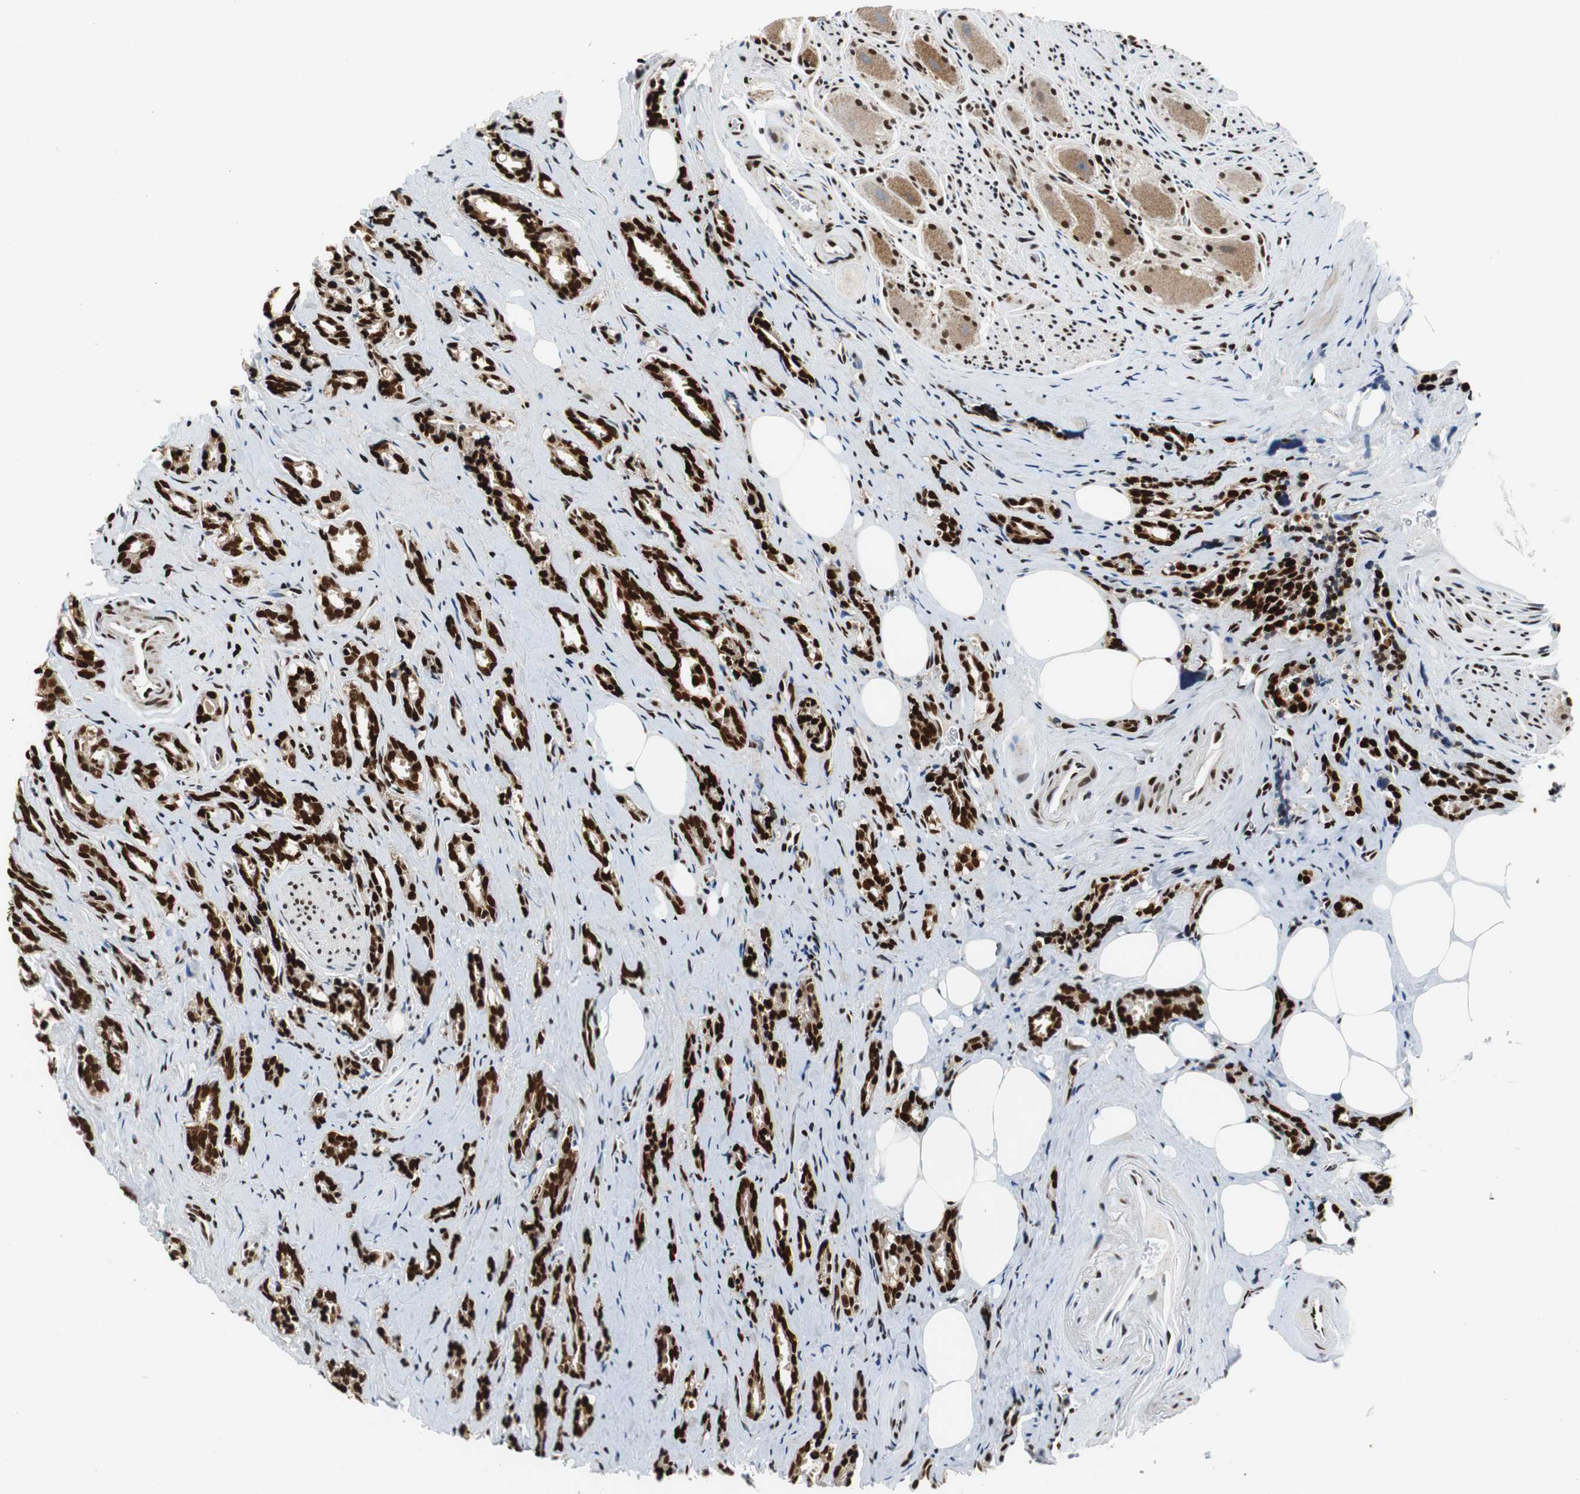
{"staining": {"intensity": "strong", "quantity": ">75%", "location": "nuclear"}, "tissue": "prostate cancer", "cell_type": "Tumor cells", "image_type": "cancer", "snomed": [{"axis": "morphology", "description": "Adenocarcinoma, High grade"}, {"axis": "topography", "description": "Prostate"}], "caption": "About >75% of tumor cells in human prostate high-grade adenocarcinoma exhibit strong nuclear protein expression as visualized by brown immunohistochemical staining.", "gene": "HDAC1", "patient": {"sex": "male", "age": 67}}